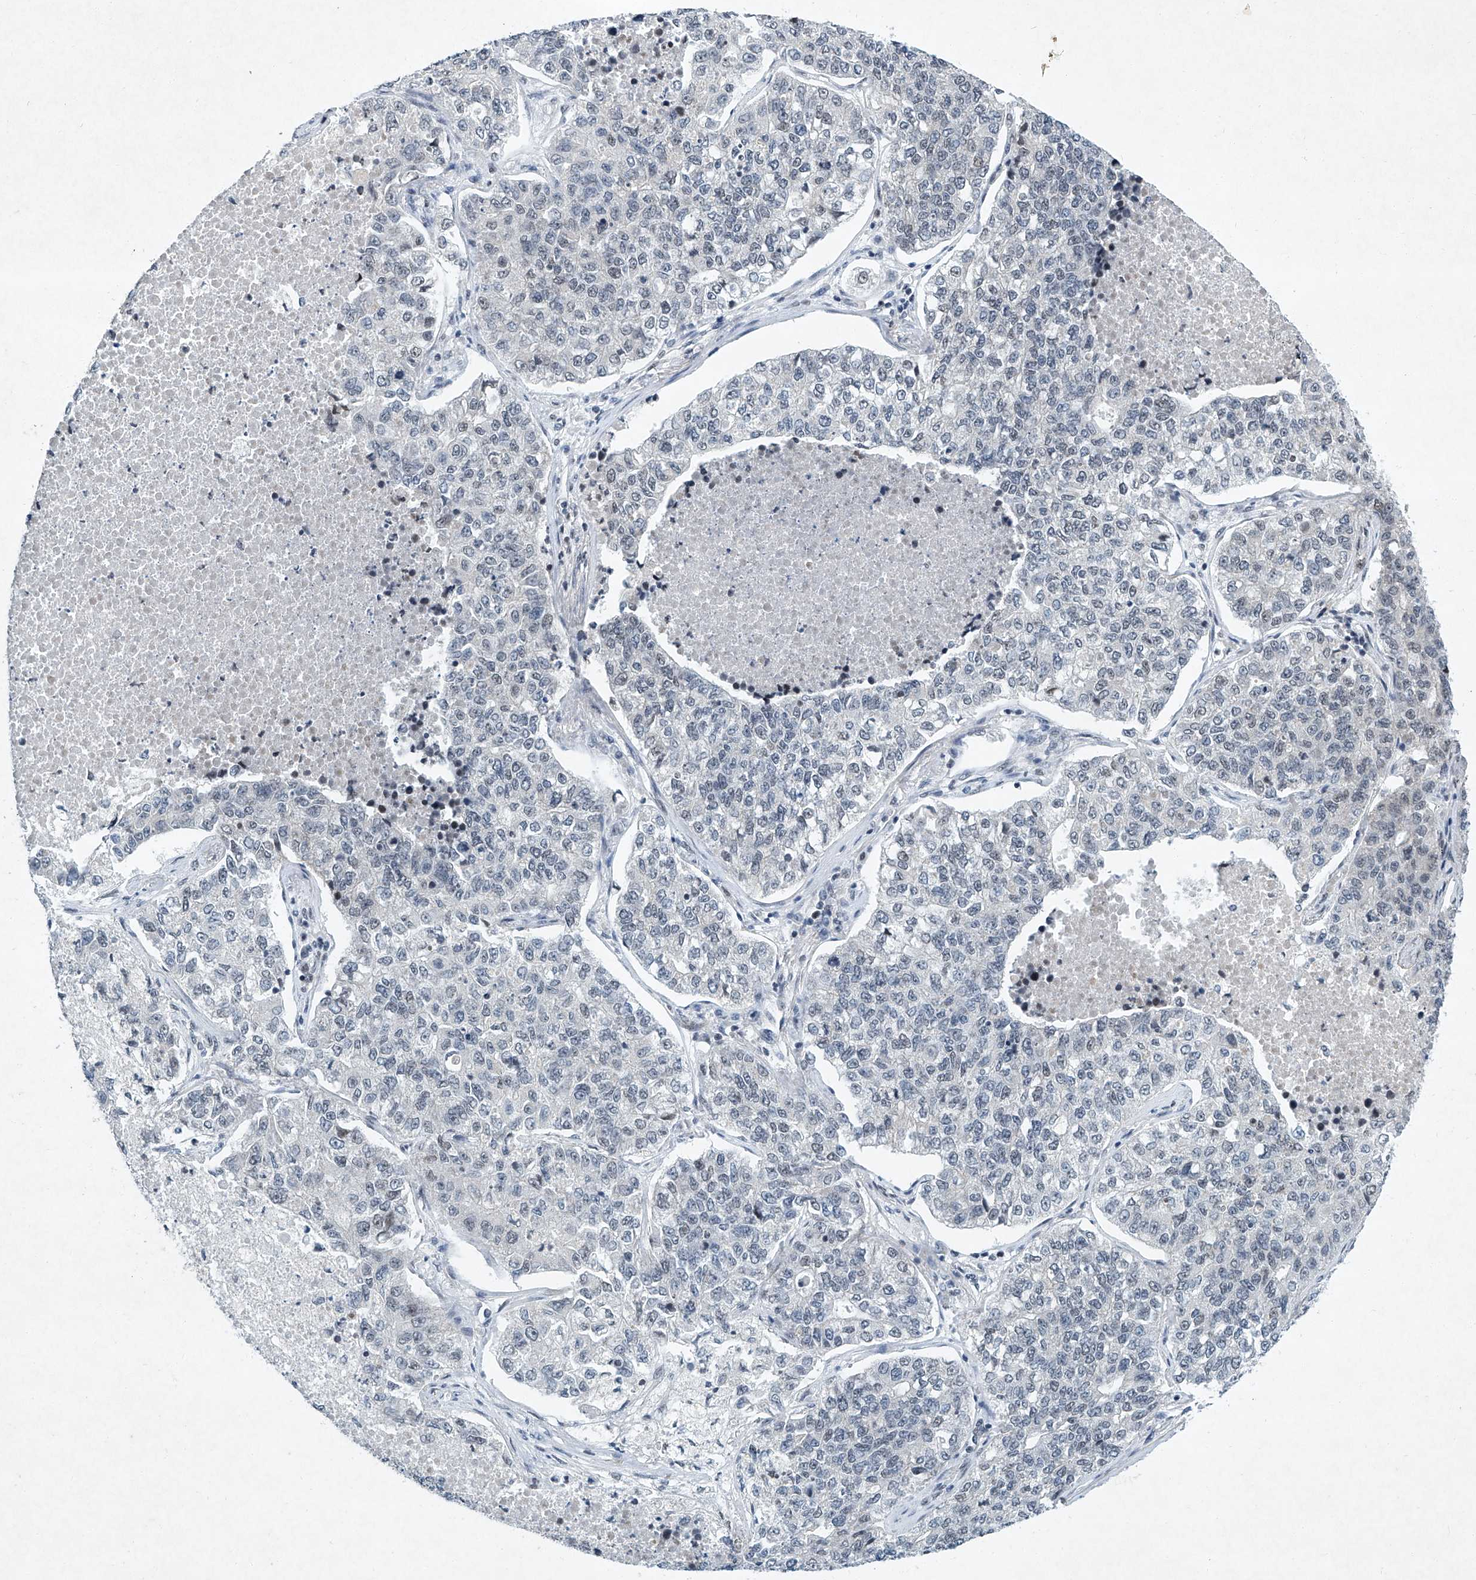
{"staining": {"intensity": "negative", "quantity": "none", "location": "none"}, "tissue": "lung cancer", "cell_type": "Tumor cells", "image_type": "cancer", "snomed": [{"axis": "morphology", "description": "Adenocarcinoma, NOS"}, {"axis": "topography", "description": "Lung"}], "caption": "Immunohistochemistry (IHC) of human lung adenocarcinoma reveals no expression in tumor cells.", "gene": "TFDP1", "patient": {"sex": "male", "age": 49}}